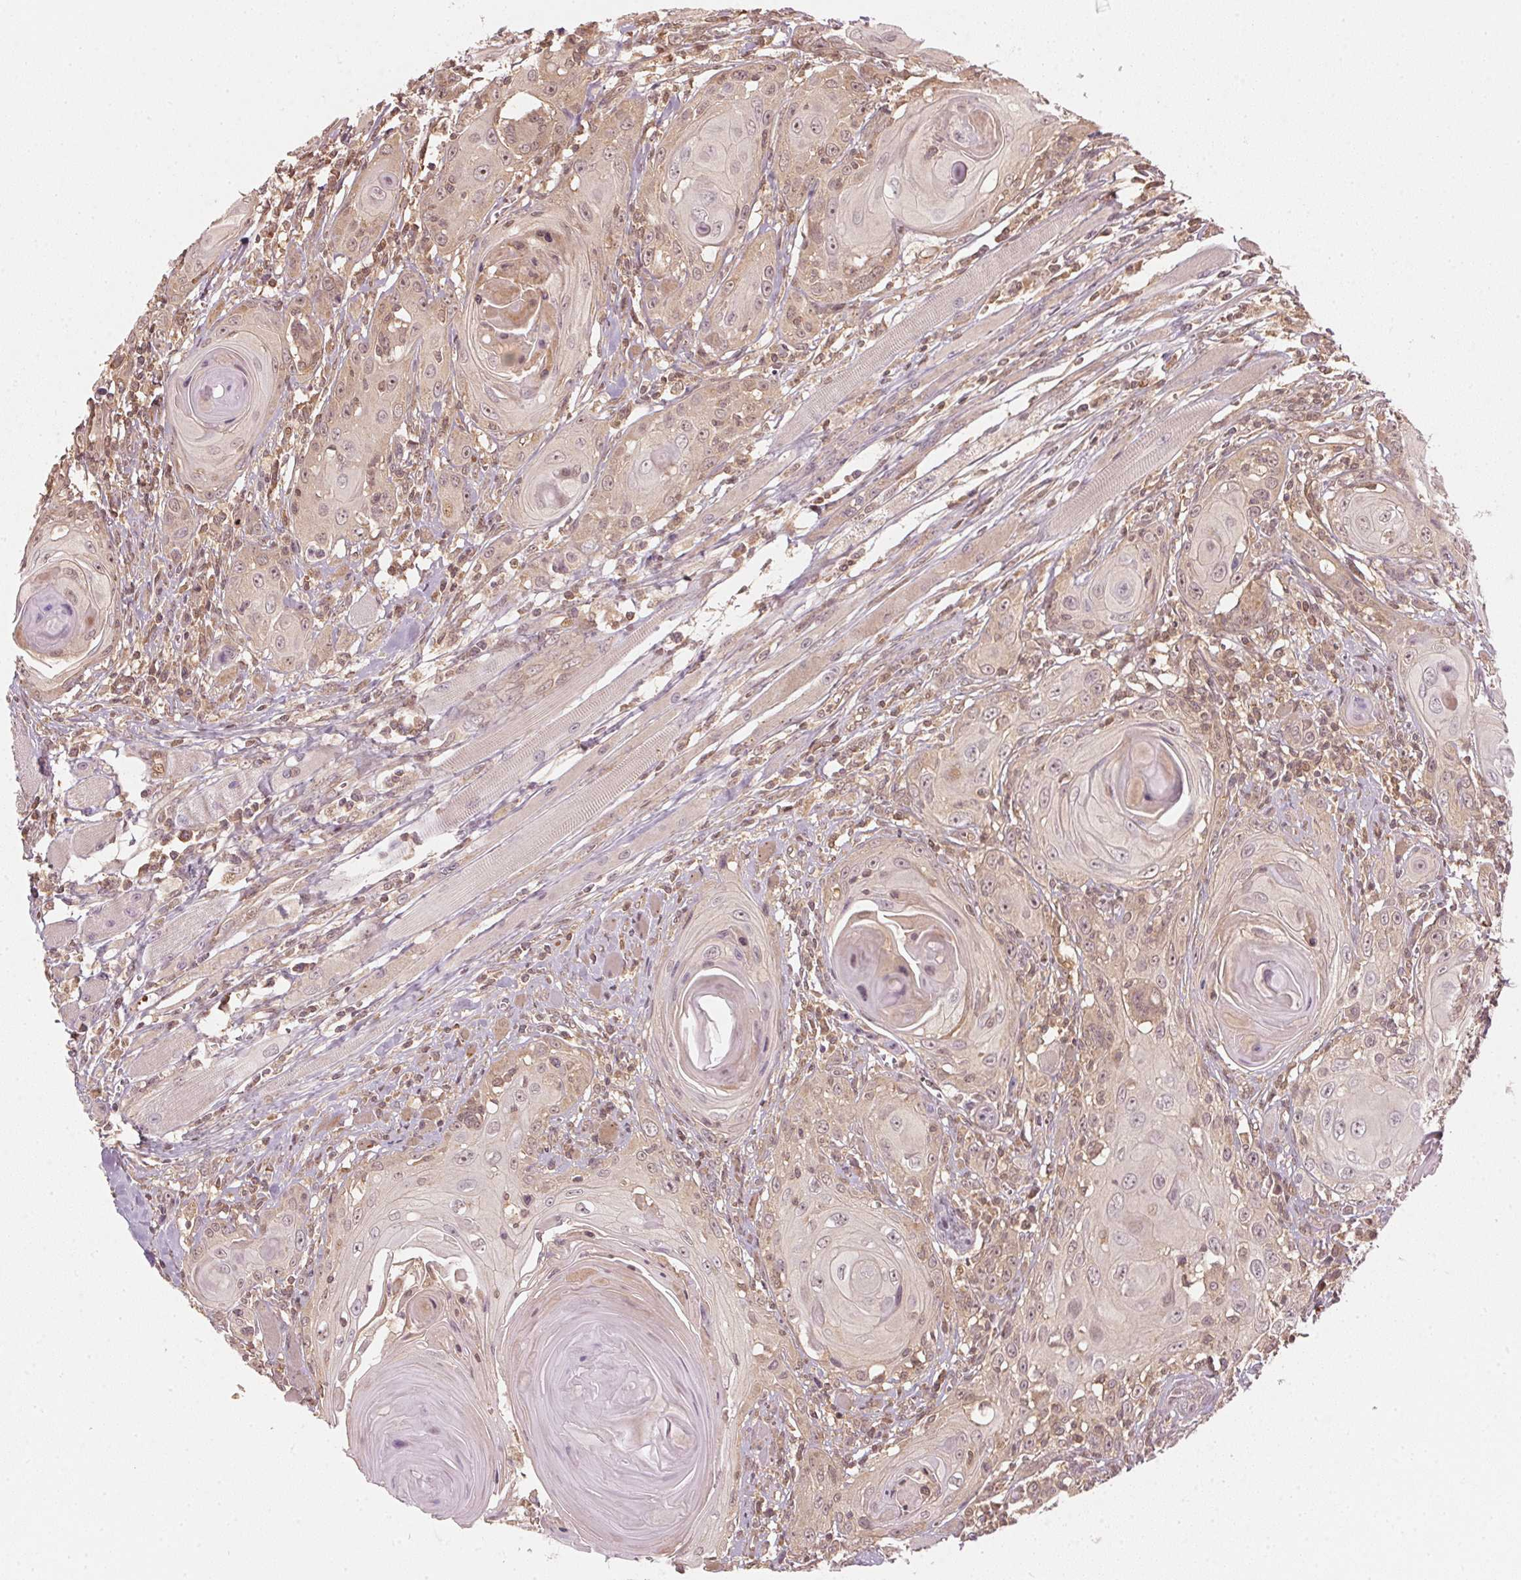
{"staining": {"intensity": "weak", "quantity": "25%-75%", "location": "cytoplasmic/membranous,nuclear"}, "tissue": "head and neck cancer", "cell_type": "Tumor cells", "image_type": "cancer", "snomed": [{"axis": "morphology", "description": "Squamous cell carcinoma, NOS"}, {"axis": "topography", "description": "Head-Neck"}], "caption": "Human head and neck cancer stained for a protein (brown) demonstrates weak cytoplasmic/membranous and nuclear positive positivity in approximately 25%-75% of tumor cells.", "gene": "UBE2L3", "patient": {"sex": "female", "age": 80}}